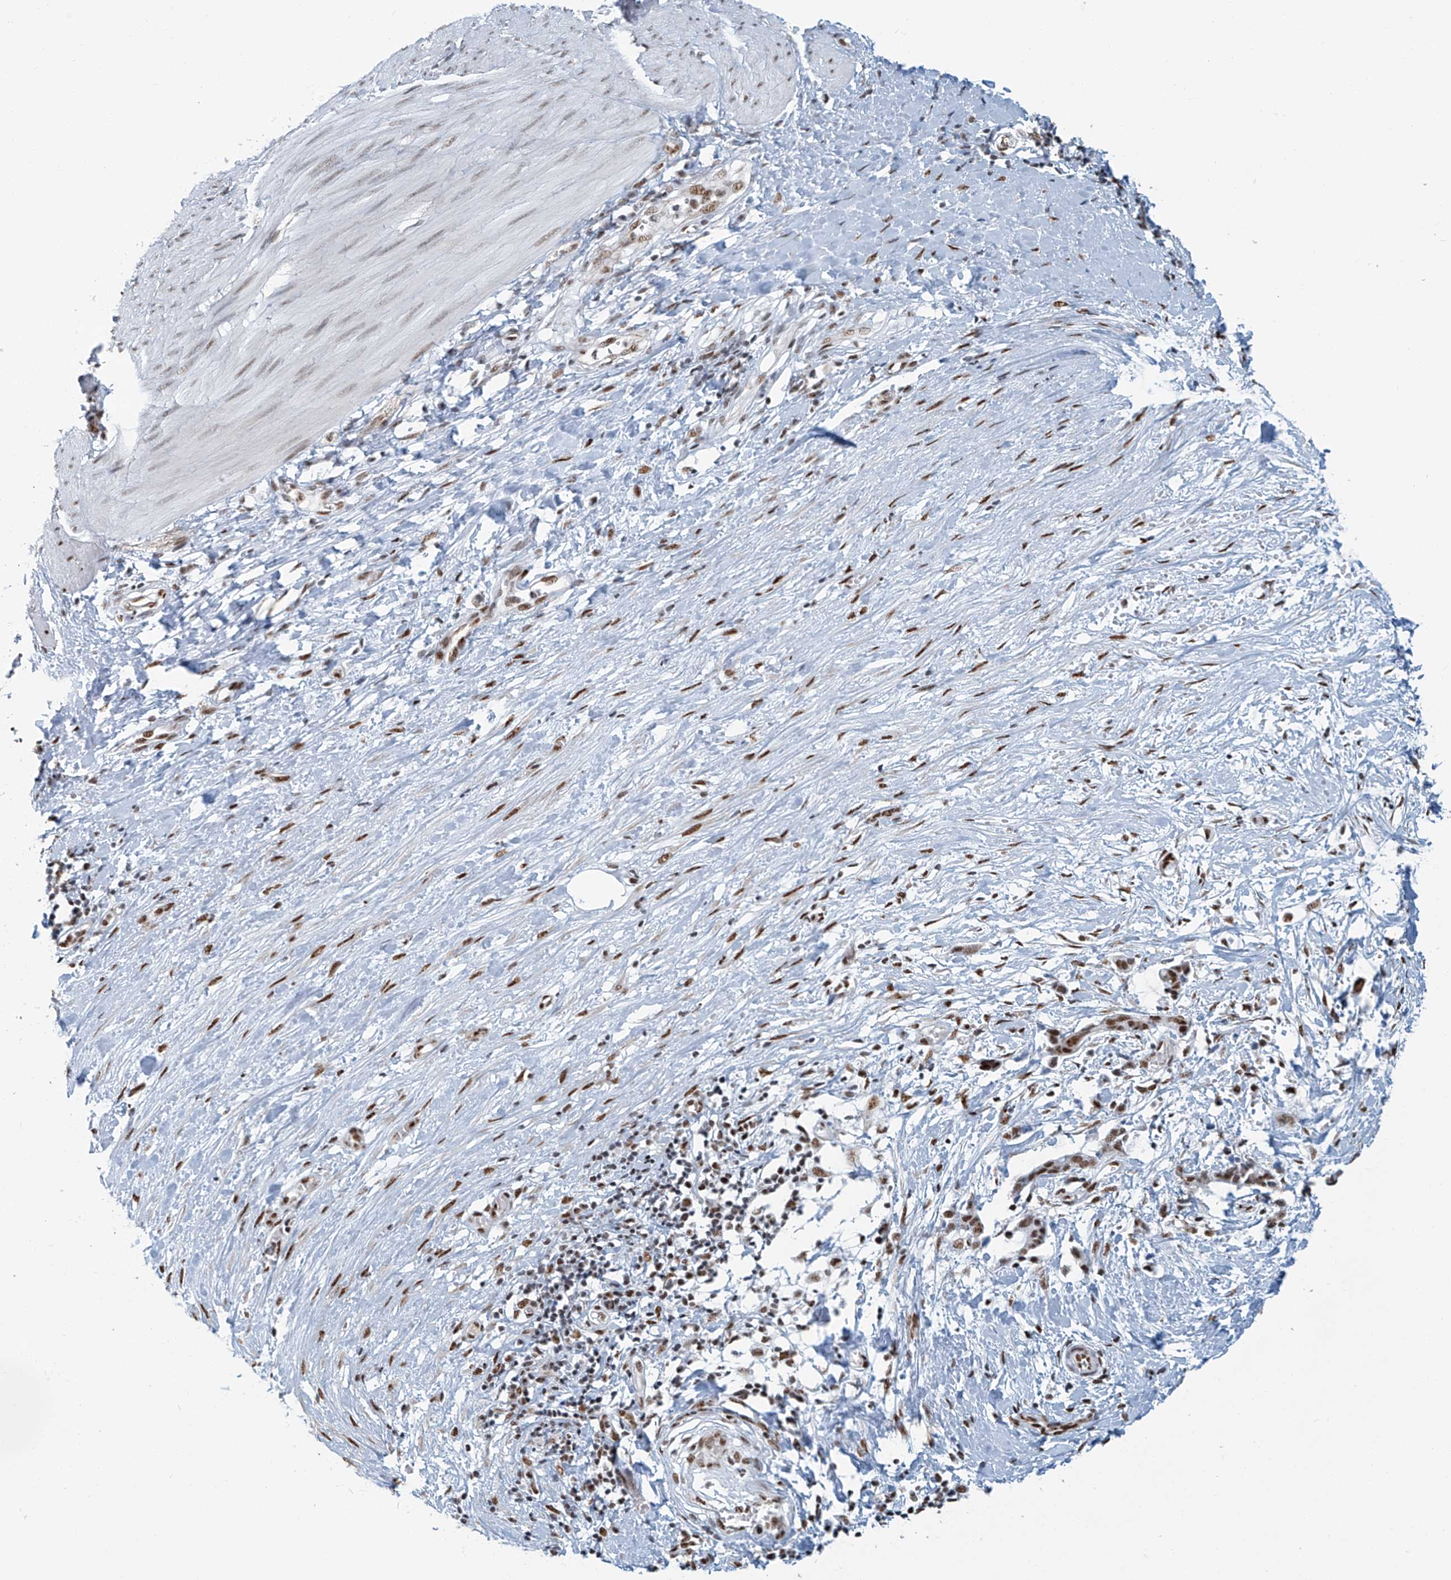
{"staining": {"intensity": "moderate", "quantity": "25%-75%", "location": "nuclear"}, "tissue": "smooth muscle", "cell_type": "Smooth muscle cells", "image_type": "normal", "snomed": [{"axis": "morphology", "description": "Normal tissue, NOS"}, {"axis": "morphology", "description": "Adenocarcinoma, NOS"}, {"axis": "topography", "description": "Colon"}, {"axis": "topography", "description": "Peripheral nerve tissue"}], "caption": "A brown stain shows moderate nuclear staining of a protein in smooth muscle cells of benign human smooth muscle. Ihc stains the protein of interest in brown and the nuclei are stained blue.", "gene": "ENSG00000257390", "patient": {"sex": "male", "age": 14}}